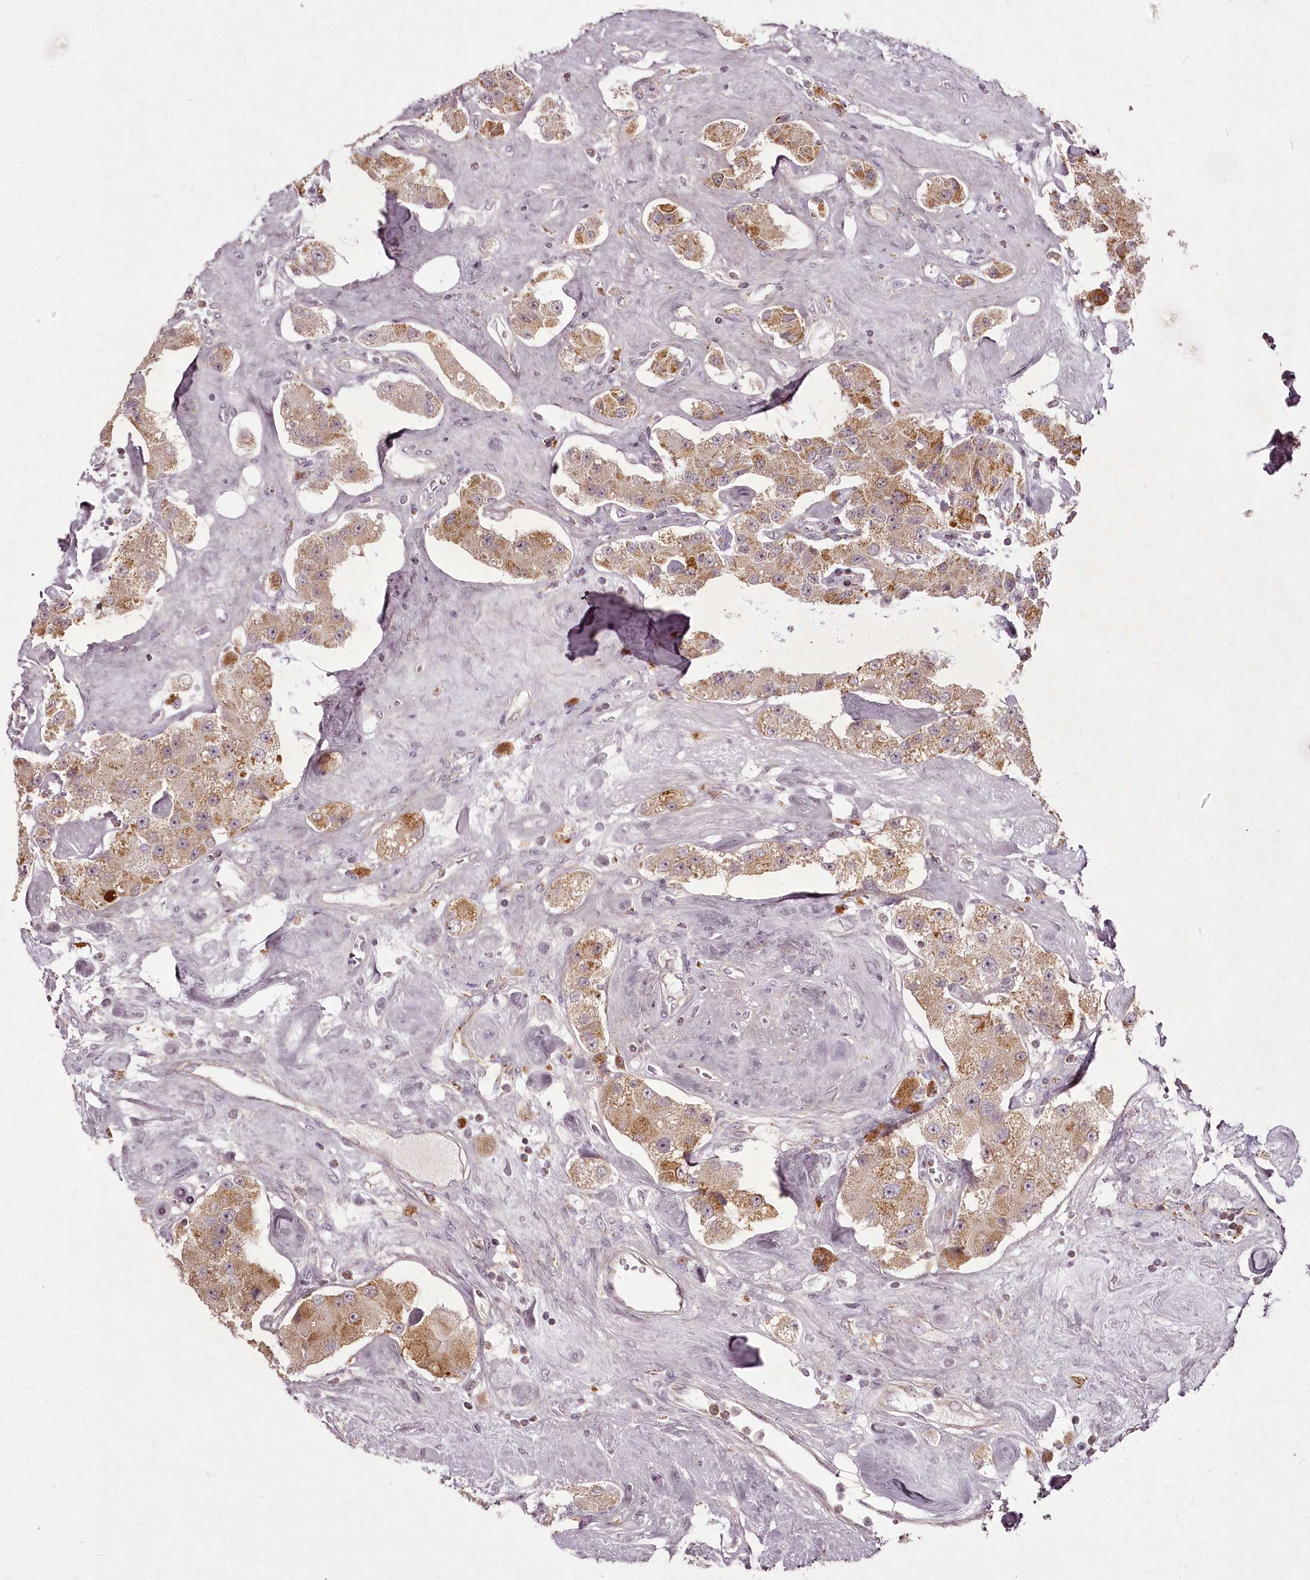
{"staining": {"intensity": "moderate", "quantity": "<25%", "location": "cytoplasmic/membranous"}, "tissue": "carcinoid", "cell_type": "Tumor cells", "image_type": "cancer", "snomed": [{"axis": "morphology", "description": "Carcinoid, malignant, NOS"}, {"axis": "topography", "description": "Pancreas"}], "caption": "Brown immunohistochemical staining in human carcinoid (malignant) exhibits moderate cytoplasmic/membranous staining in about <25% of tumor cells.", "gene": "CHCHD2", "patient": {"sex": "male", "age": 41}}